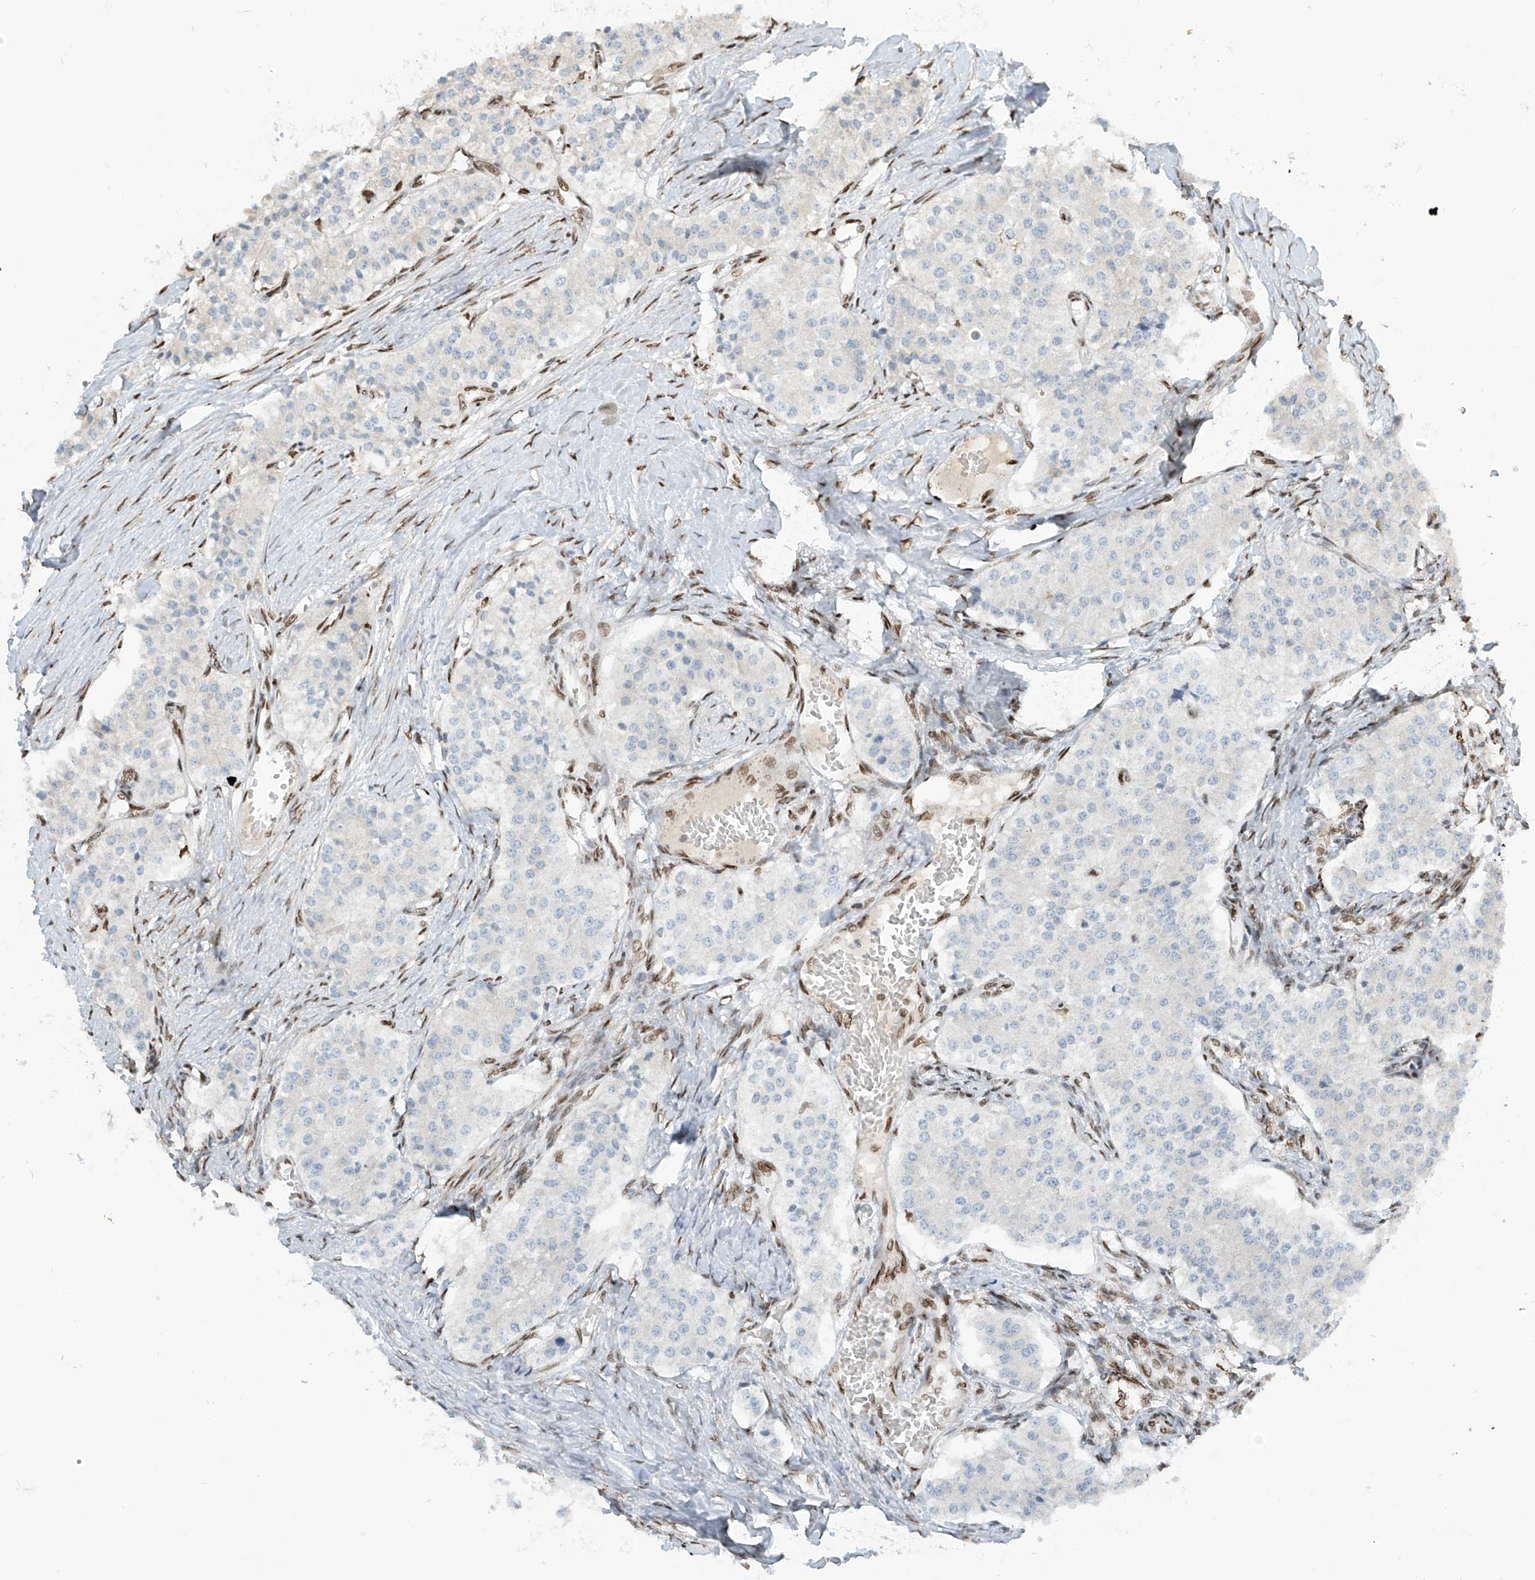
{"staining": {"intensity": "negative", "quantity": "none", "location": "none"}, "tissue": "carcinoid", "cell_type": "Tumor cells", "image_type": "cancer", "snomed": [{"axis": "morphology", "description": "Carcinoid, malignant, NOS"}, {"axis": "topography", "description": "Colon"}], "caption": "Protein analysis of carcinoid displays no significant staining in tumor cells.", "gene": "PM20D2", "patient": {"sex": "female", "age": 52}}